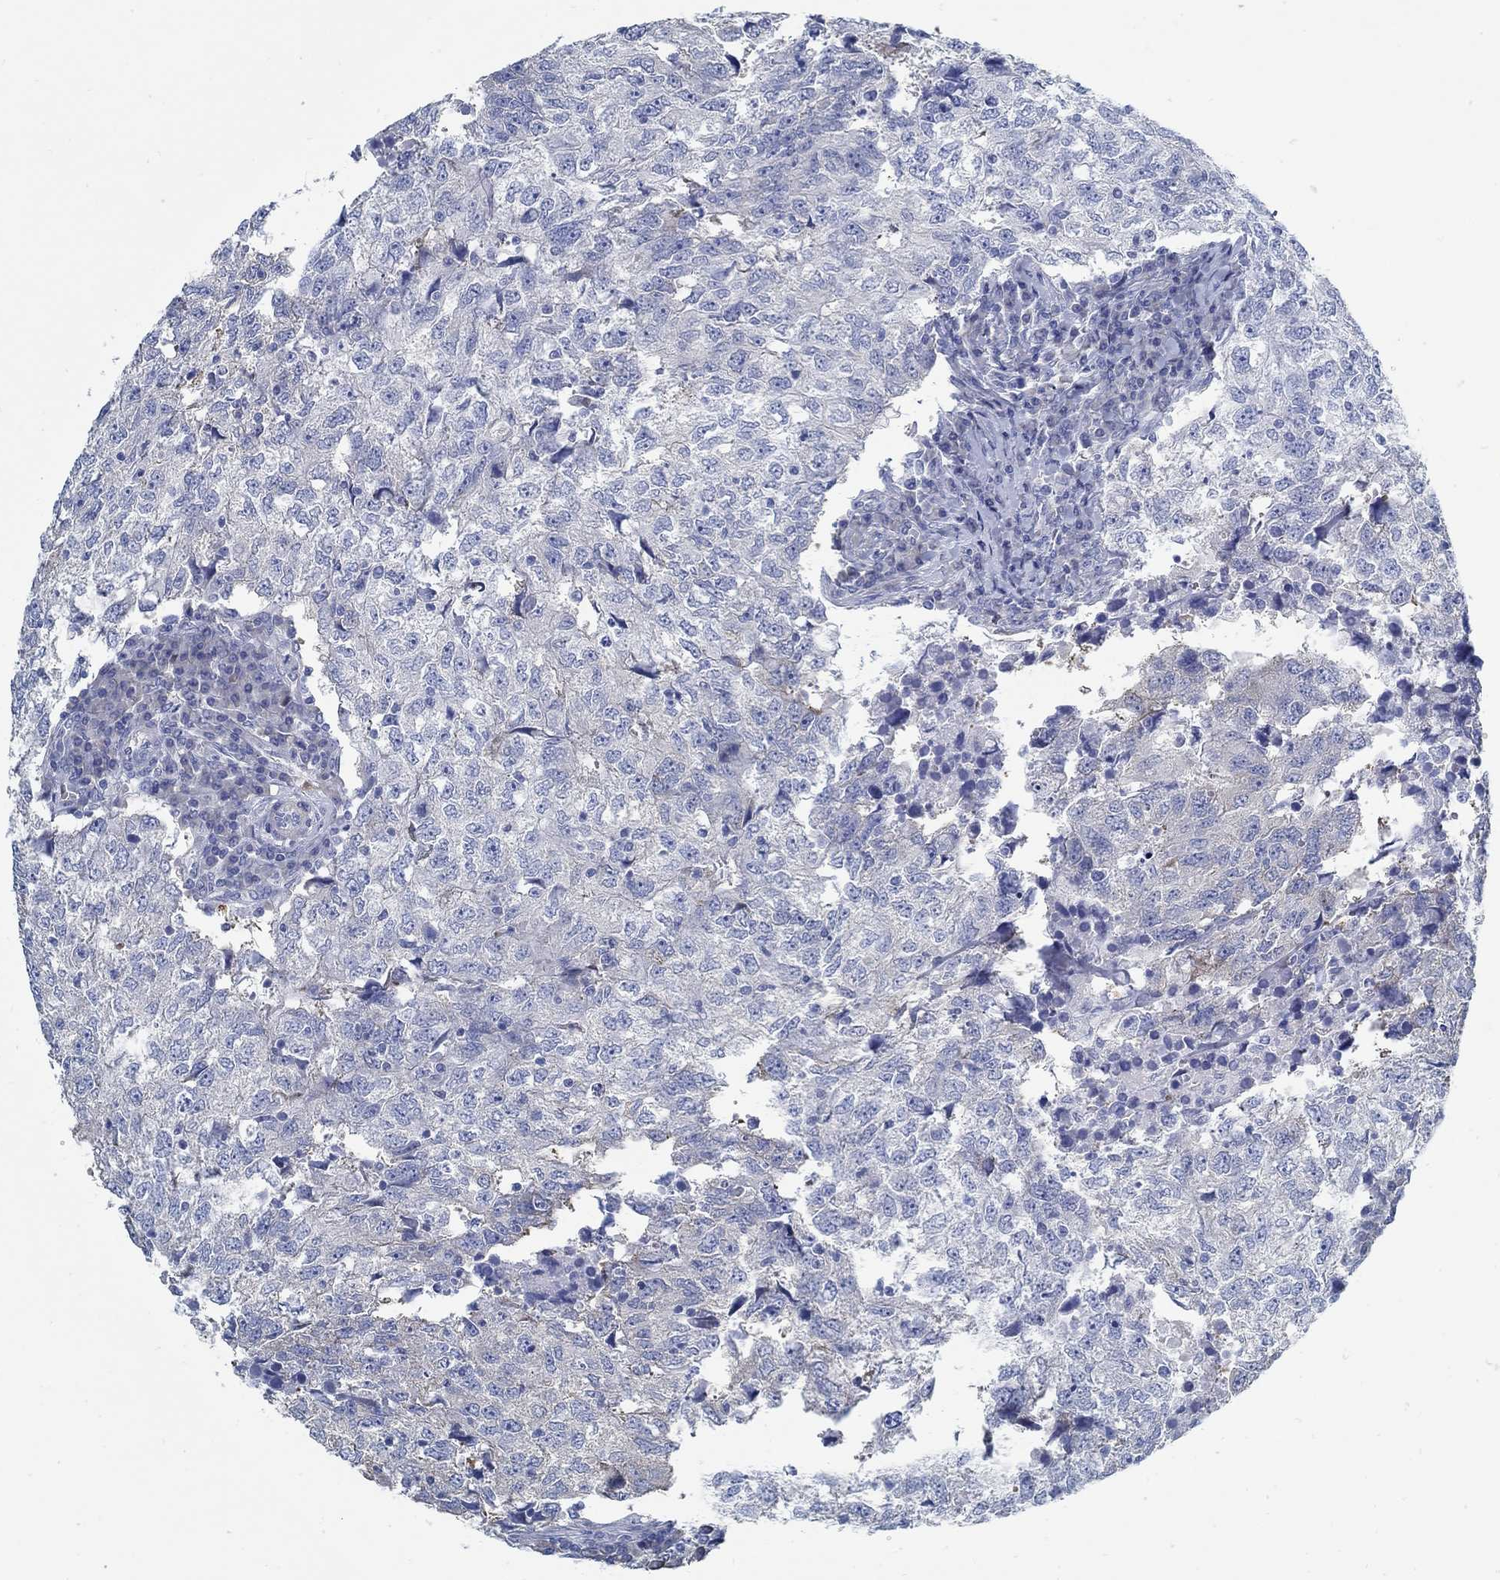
{"staining": {"intensity": "negative", "quantity": "none", "location": "none"}, "tissue": "breast cancer", "cell_type": "Tumor cells", "image_type": "cancer", "snomed": [{"axis": "morphology", "description": "Duct carcinoma"}, {"axis": "topography", "description": "Breast"}], "caption": "The micrograph demonstrates no staining of tumor cells in intraductal carcinoma (breast).", "gene": "C15orf39", "patient": {"sex": "female", "age": 30}}